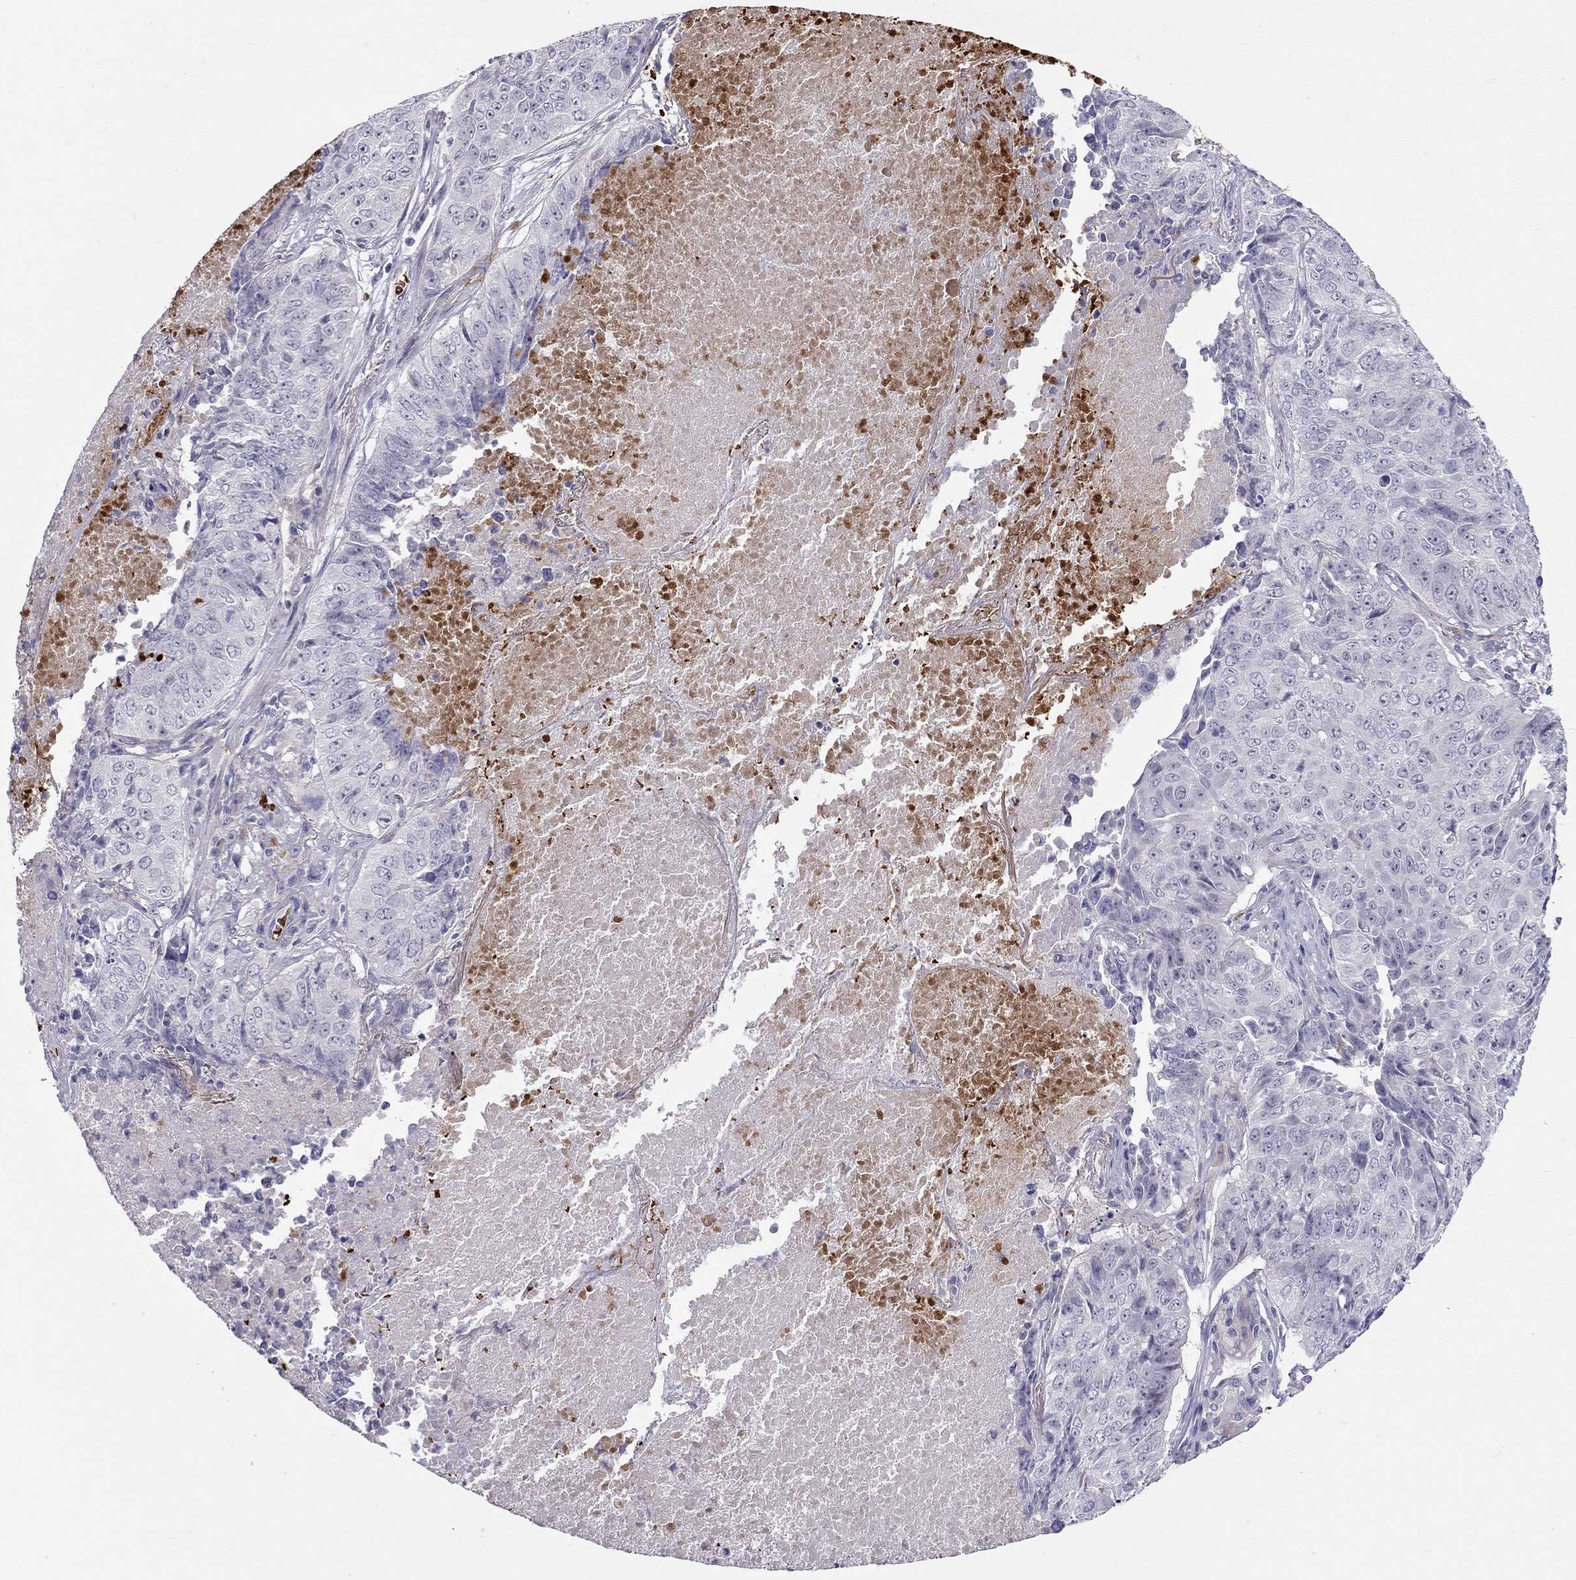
{"staining": {"intensity": "negative", "quantity": "none", "location": "none"}, "tissue": "lung cancer", "cell_type": "Tumor cells", "image_type": "cancer", "snomed": [{"axis": "morphology", "description": "Normal tissue, NOS"}, {"axis": "morphology", "description": "Squamous cell carcinoma, NOS"}, {"axis": "topography", "description": "Bronchus"}, {"axis": "topography", "description": "Lung"}], "caption": "Protein analysis of lung cancer (squamous cell carcinoma) reveals no significant positivity in tumor cells.", "gene": "FRMD1", "patient": {"sex": "male", "age": 64}}